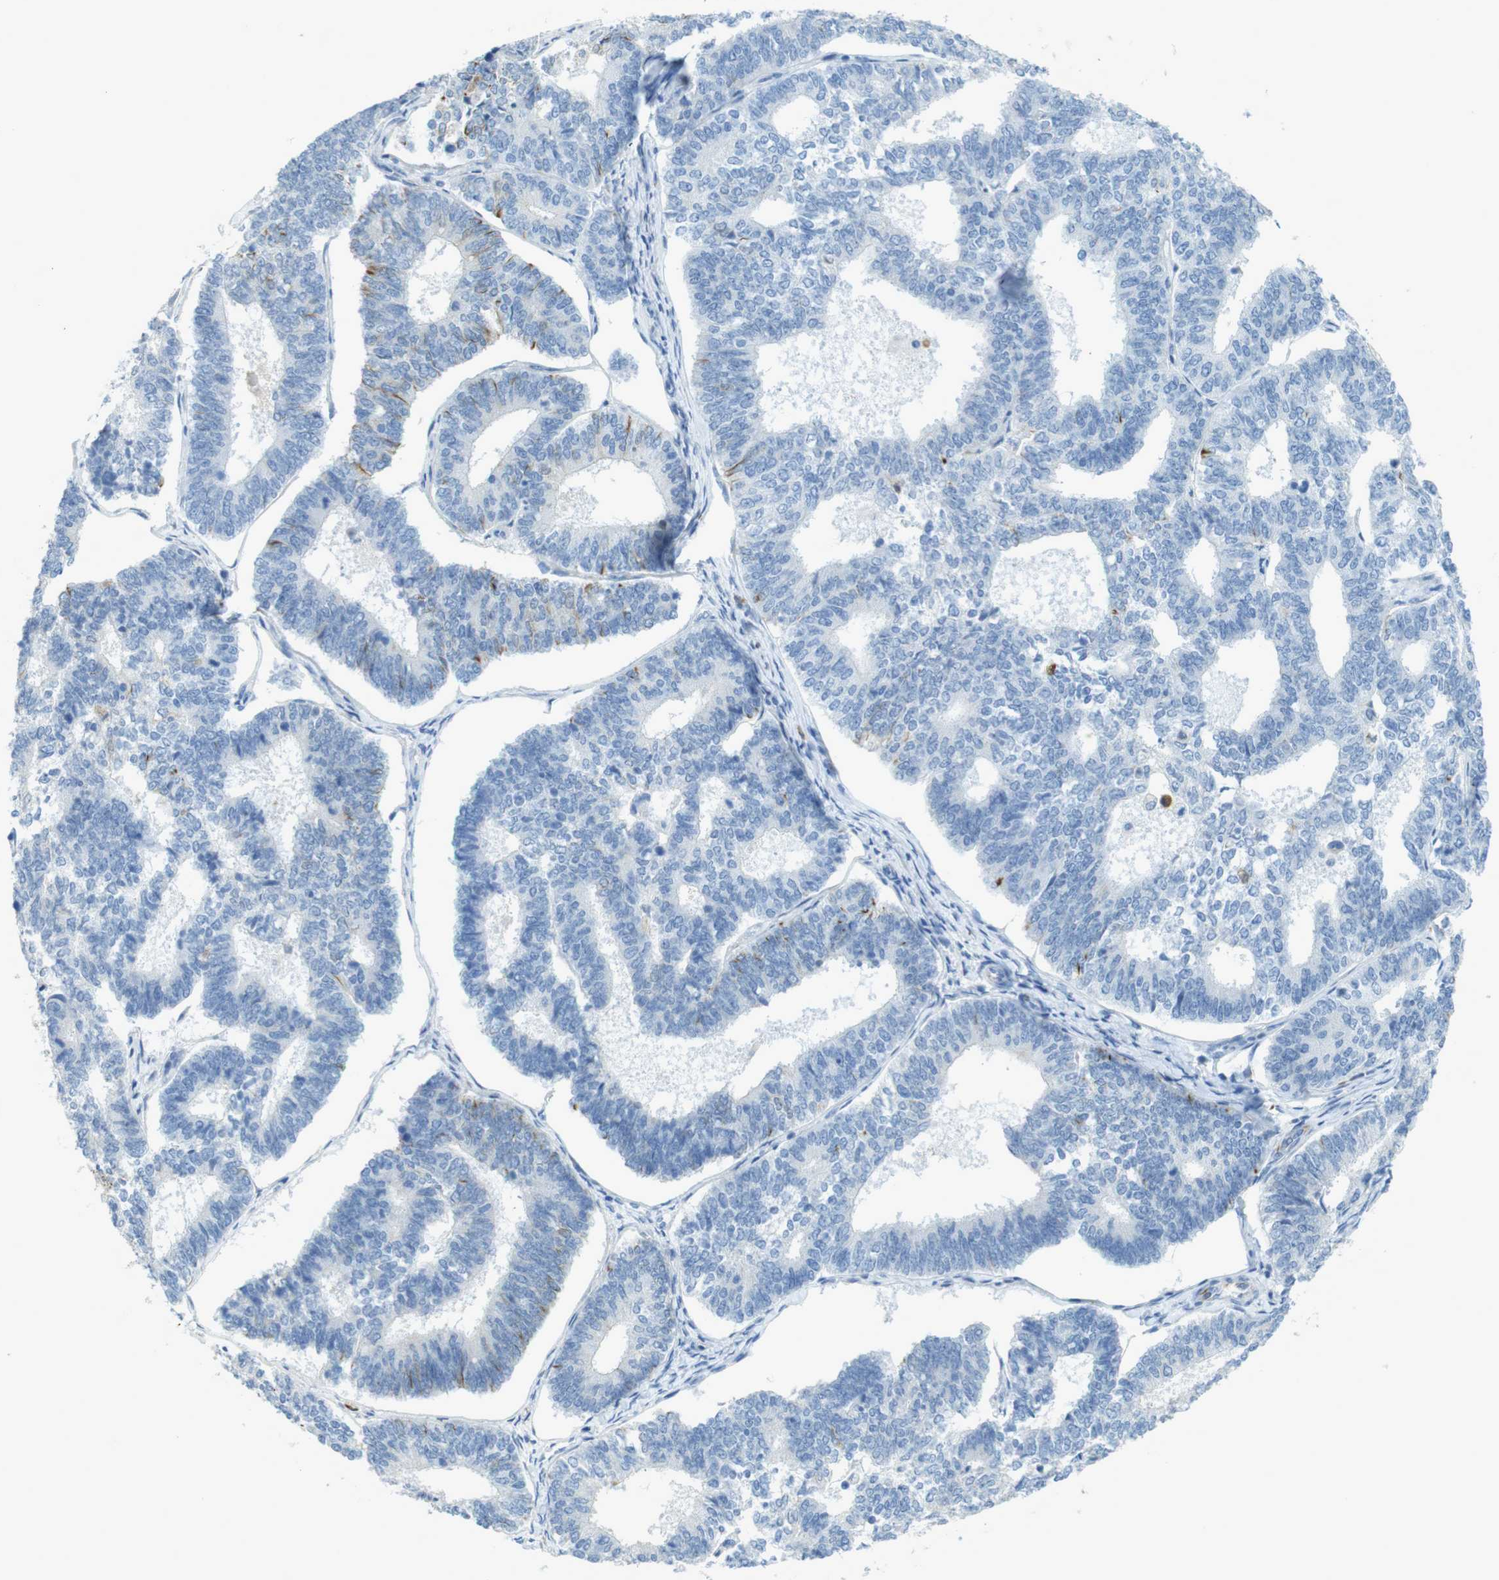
{"staining": {"intensity": "moderate", "quantity": "<25%", "location": "cytoplasmic/membranous"}, "tissue": "endometrial cancer", "cell_type": "Tumor cells", "image_type": "cancer", "snomed": [{"axis": "morphology", "description": "Adenocarcinoma, NOS"}, {"axis": "topography", "description": "Endometrium"}], "caption": "There is low levels of moderate cytoplasmic/membranous expression in tumor cells of endometrial adenocarcinoma, as demonstrated by immunohistochemical staining (brown color).", "gene": "CD320", "patient": {"sex": "female", "age": 70}}